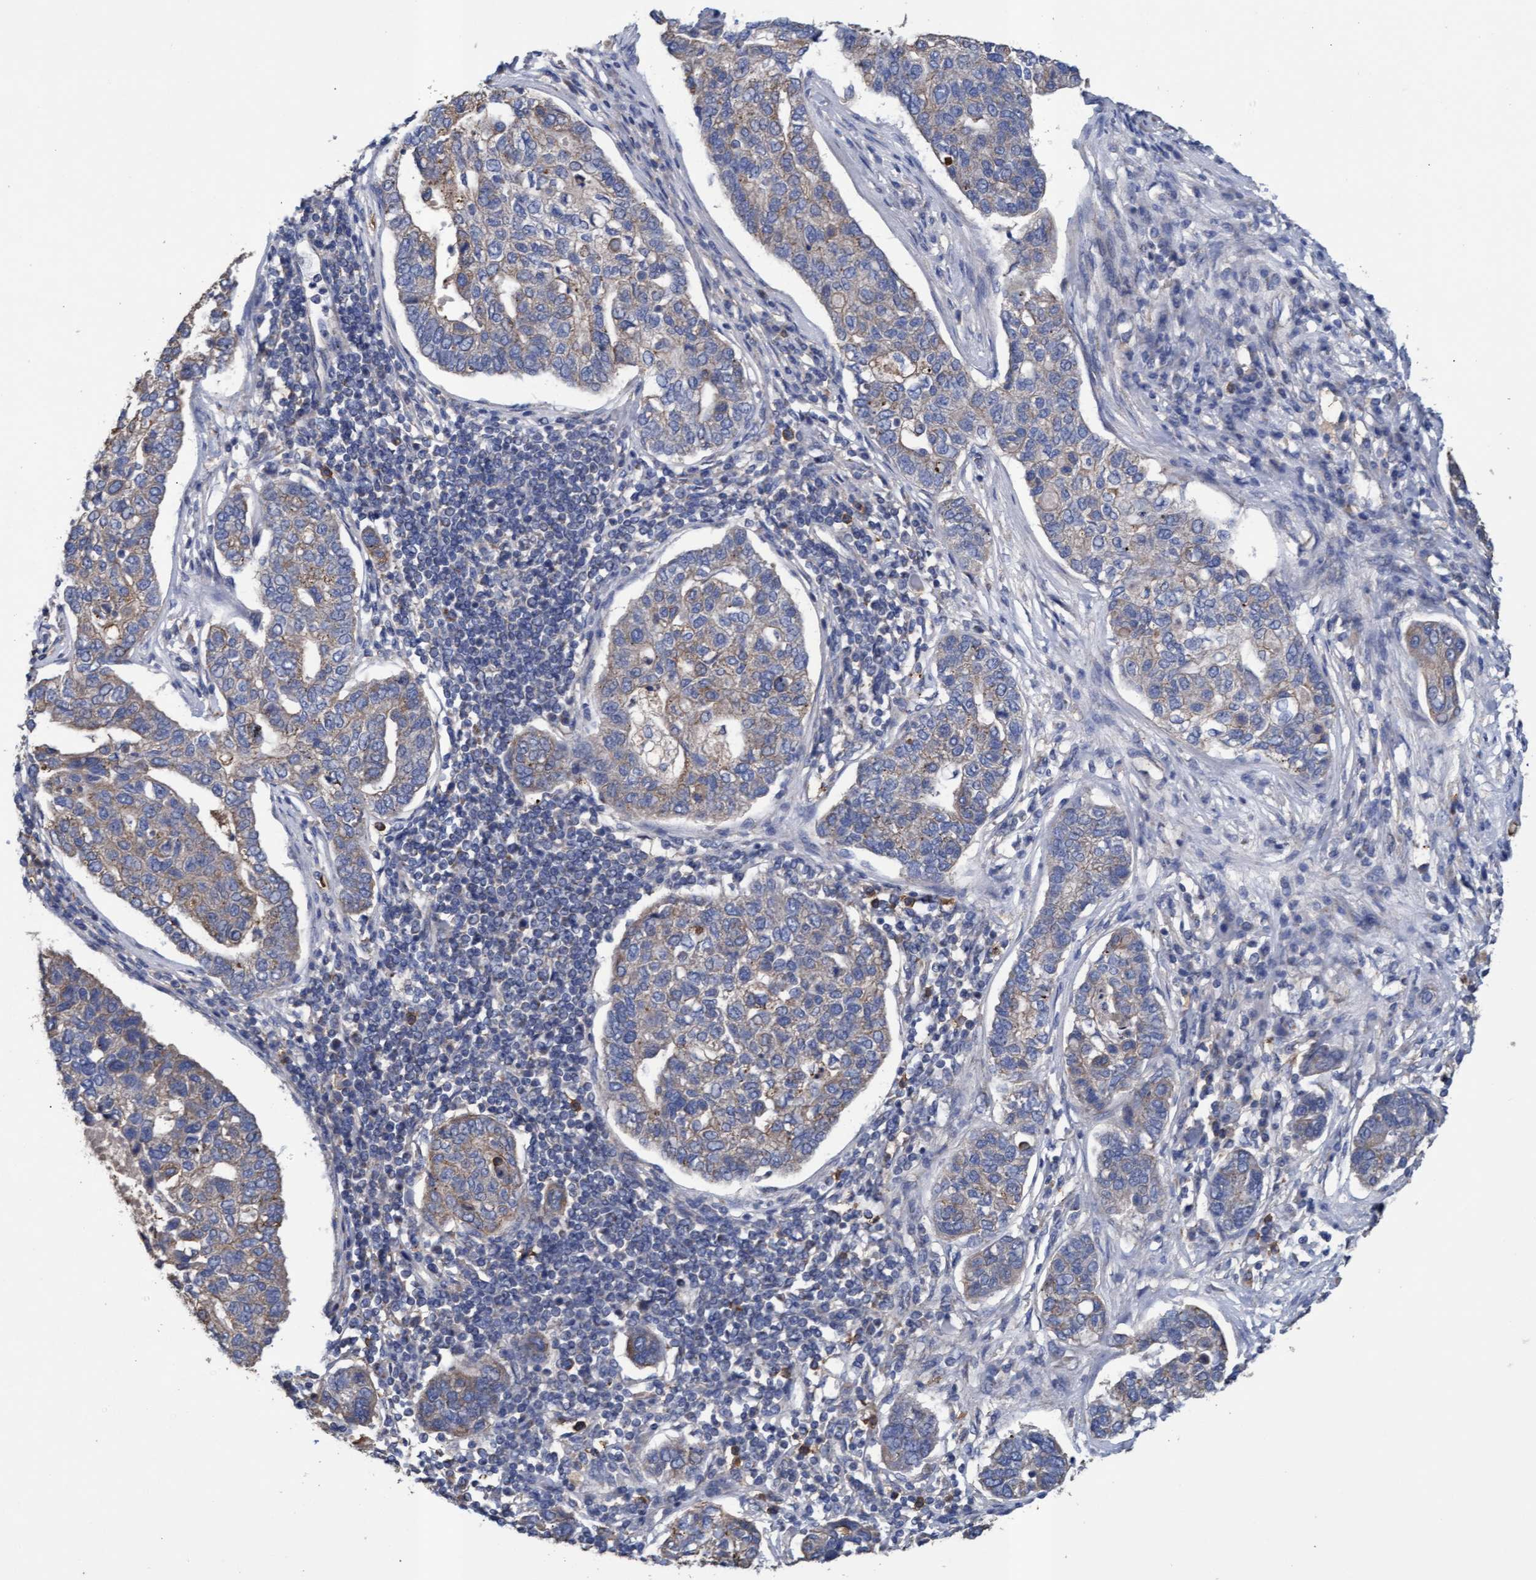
{"staining": {"intensity": "weak", "quantity": "<25%", "location": "cytoplasmic/membranous"}, "tissue": "pancreatic cancer", "cell_type": "Tumor cells", "image_type": "cancer", "snomed": [{"axis": "morphology", "description": "Adenocarcinoma, NOS"}, {"axis": "topography", "description": "Pancreas"}], "caption": "Pancreatic cancer (adenocarcinoma) was stained to show a protein in brown. There is no significant positivity in tumor cells.", "gene": "MRPL38", "patient": {"sex": "female", "age": 61}}